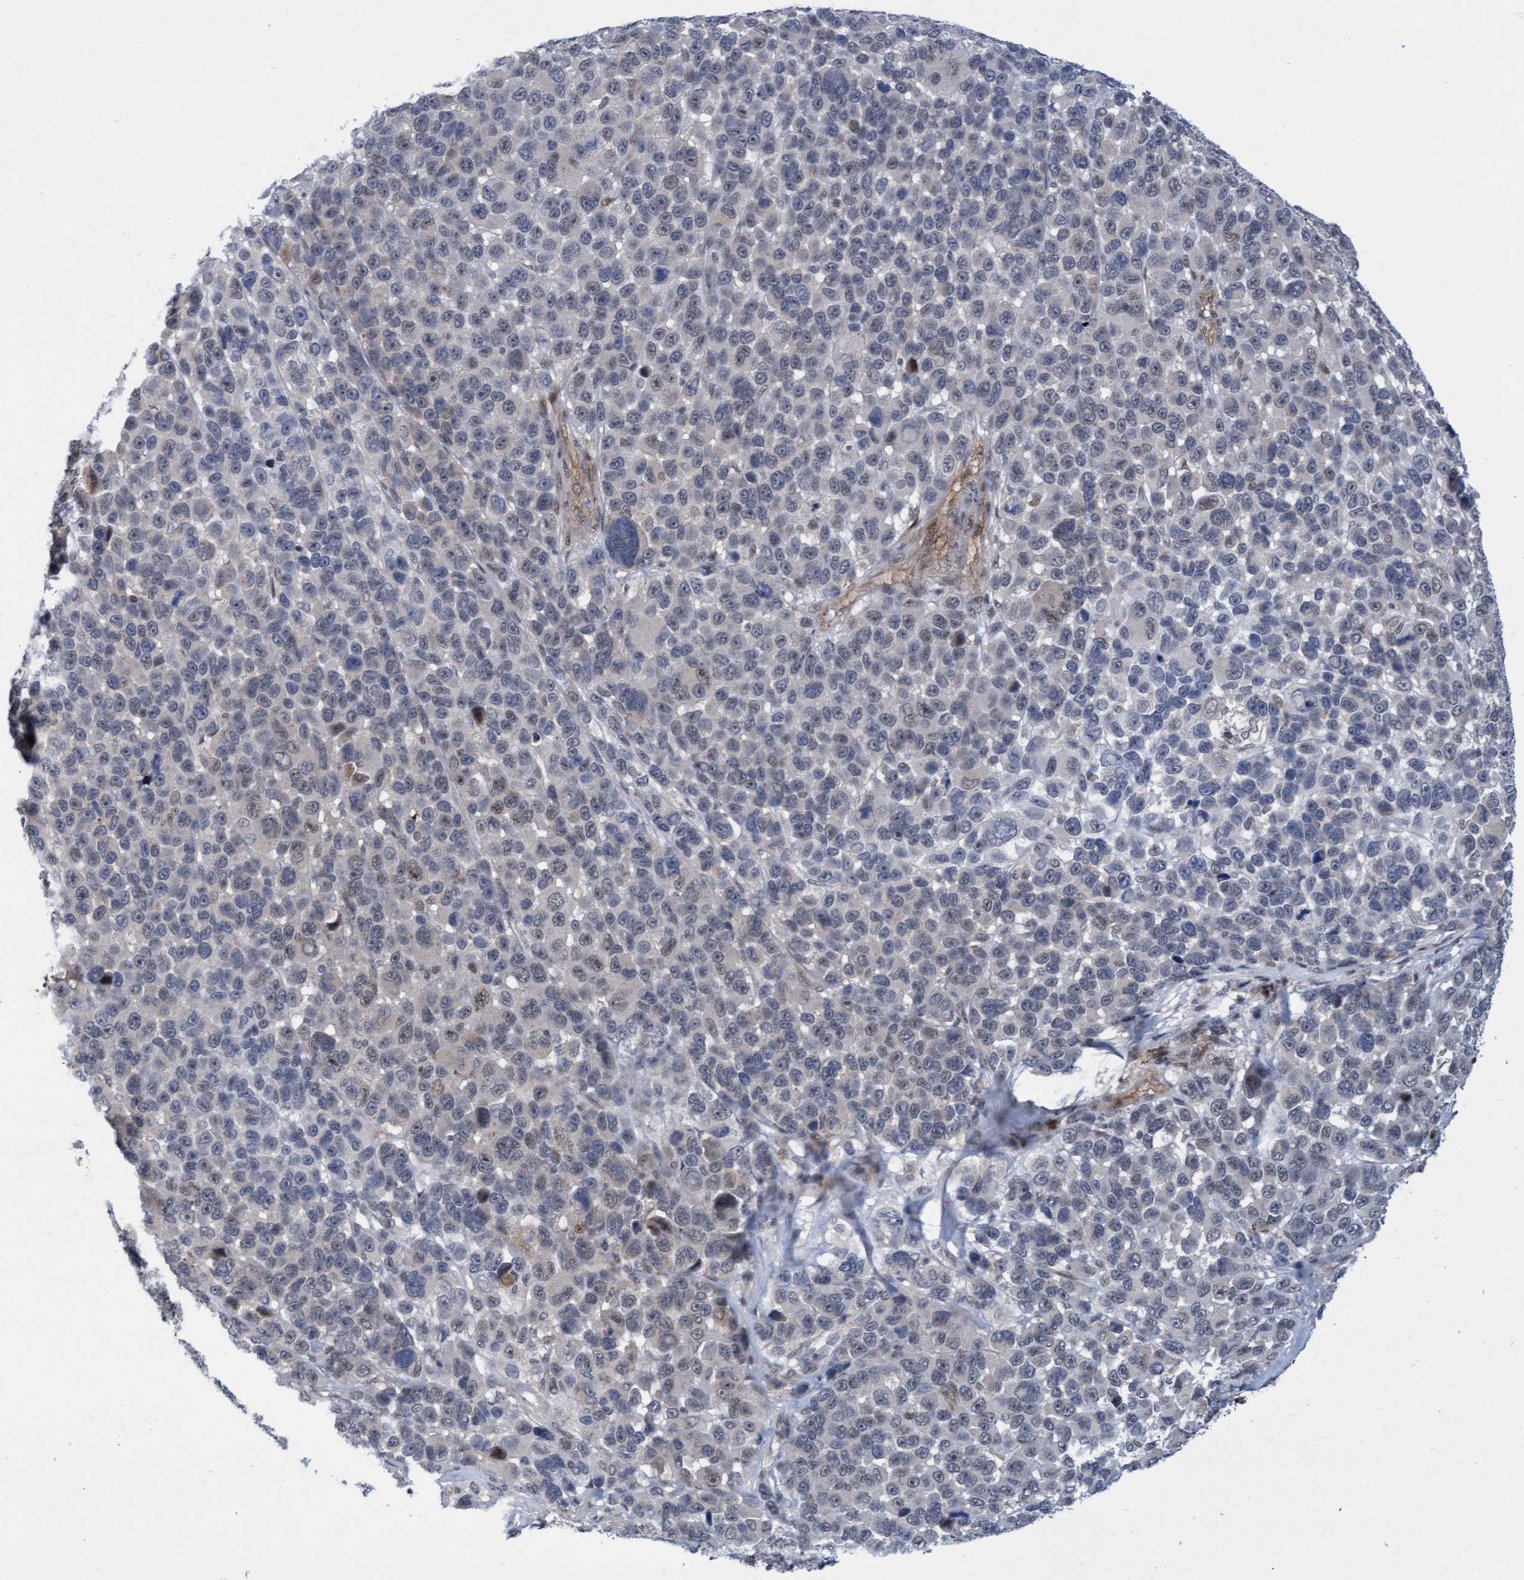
{"staining": {"intensity": "negative", "quantity": "none", "location": "none"}, "tissue": "melanoma", "cell_type": "Tumor cells", "image_type": "cancer", "snomed": [{"axis": "morphology", "description": "Malignant melanoma, NOS"}, {"axis": "topography", "description": "Skin"}], "caption": "Immunohistochemistry (IHC) micrograph of malignant melanoma stained for a protein (brown), which displays no staining in tumor cells.", "gene": "RAP1GAP2", "patient": {"sex": "male", "age": 53}}